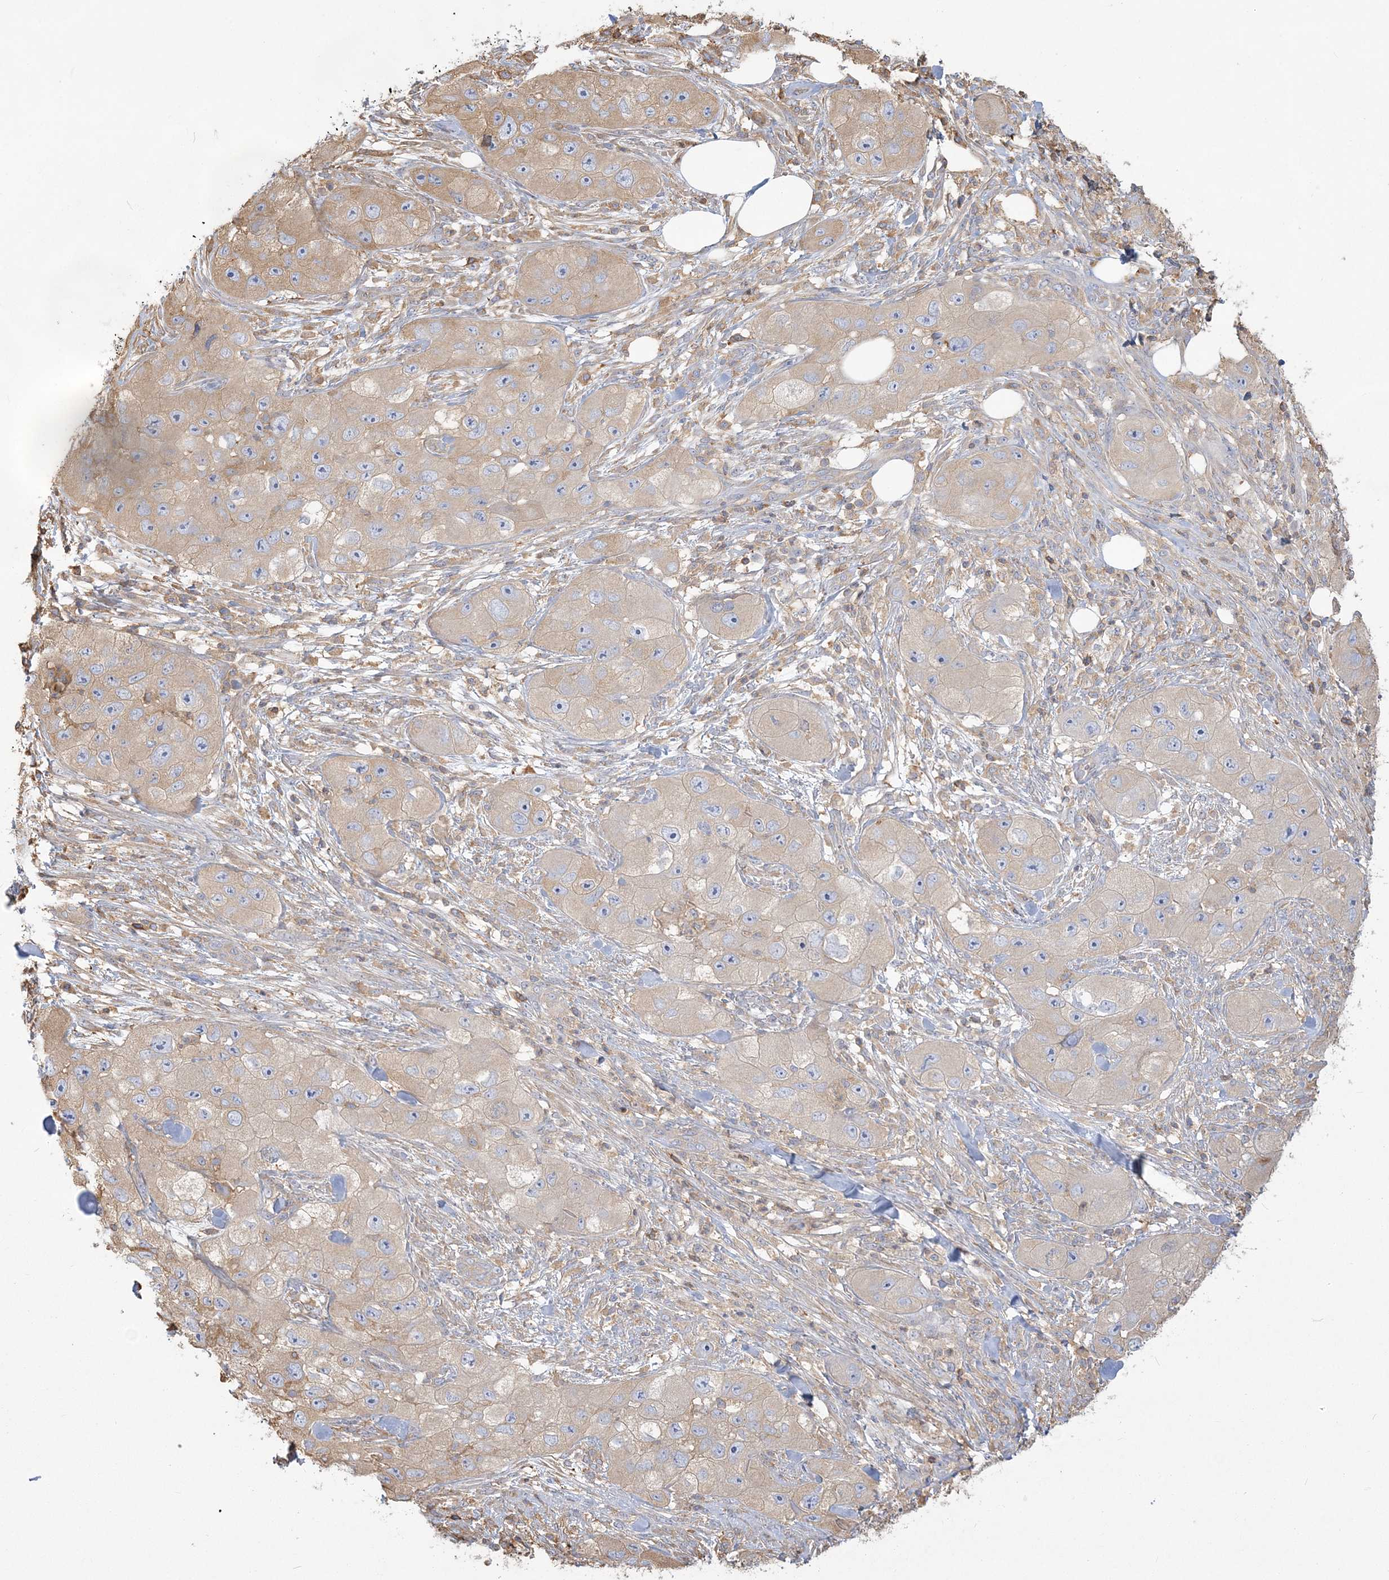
{"staining": {"intensity": "weak", "quantity": "<25%", "location": "cytoplasmic/membranous"}, "tissue": "skin cancer", "cell_type": "Tumor cells", "image_type": "cancer", "snomed": [{"axis": "morphology", "description": "Squamous cell carcinoma, NOS"}, {"axis": "topography", "description": "Skin"}, {"axis": "topography", "description": "Subcutis"}], "caption": "IHC image of neoplastic tissue: human skin cancer (squamous cell carcinoma) stained with DAB demonstrates no significant protein staining in tumor cells. Brightfield microscopy of IHC stained with DAB (brown) and hematoxylin (blue), captured at high magnification.", "gene": "ANKS1A", "patient": {"sex": "male", "age": 73}}